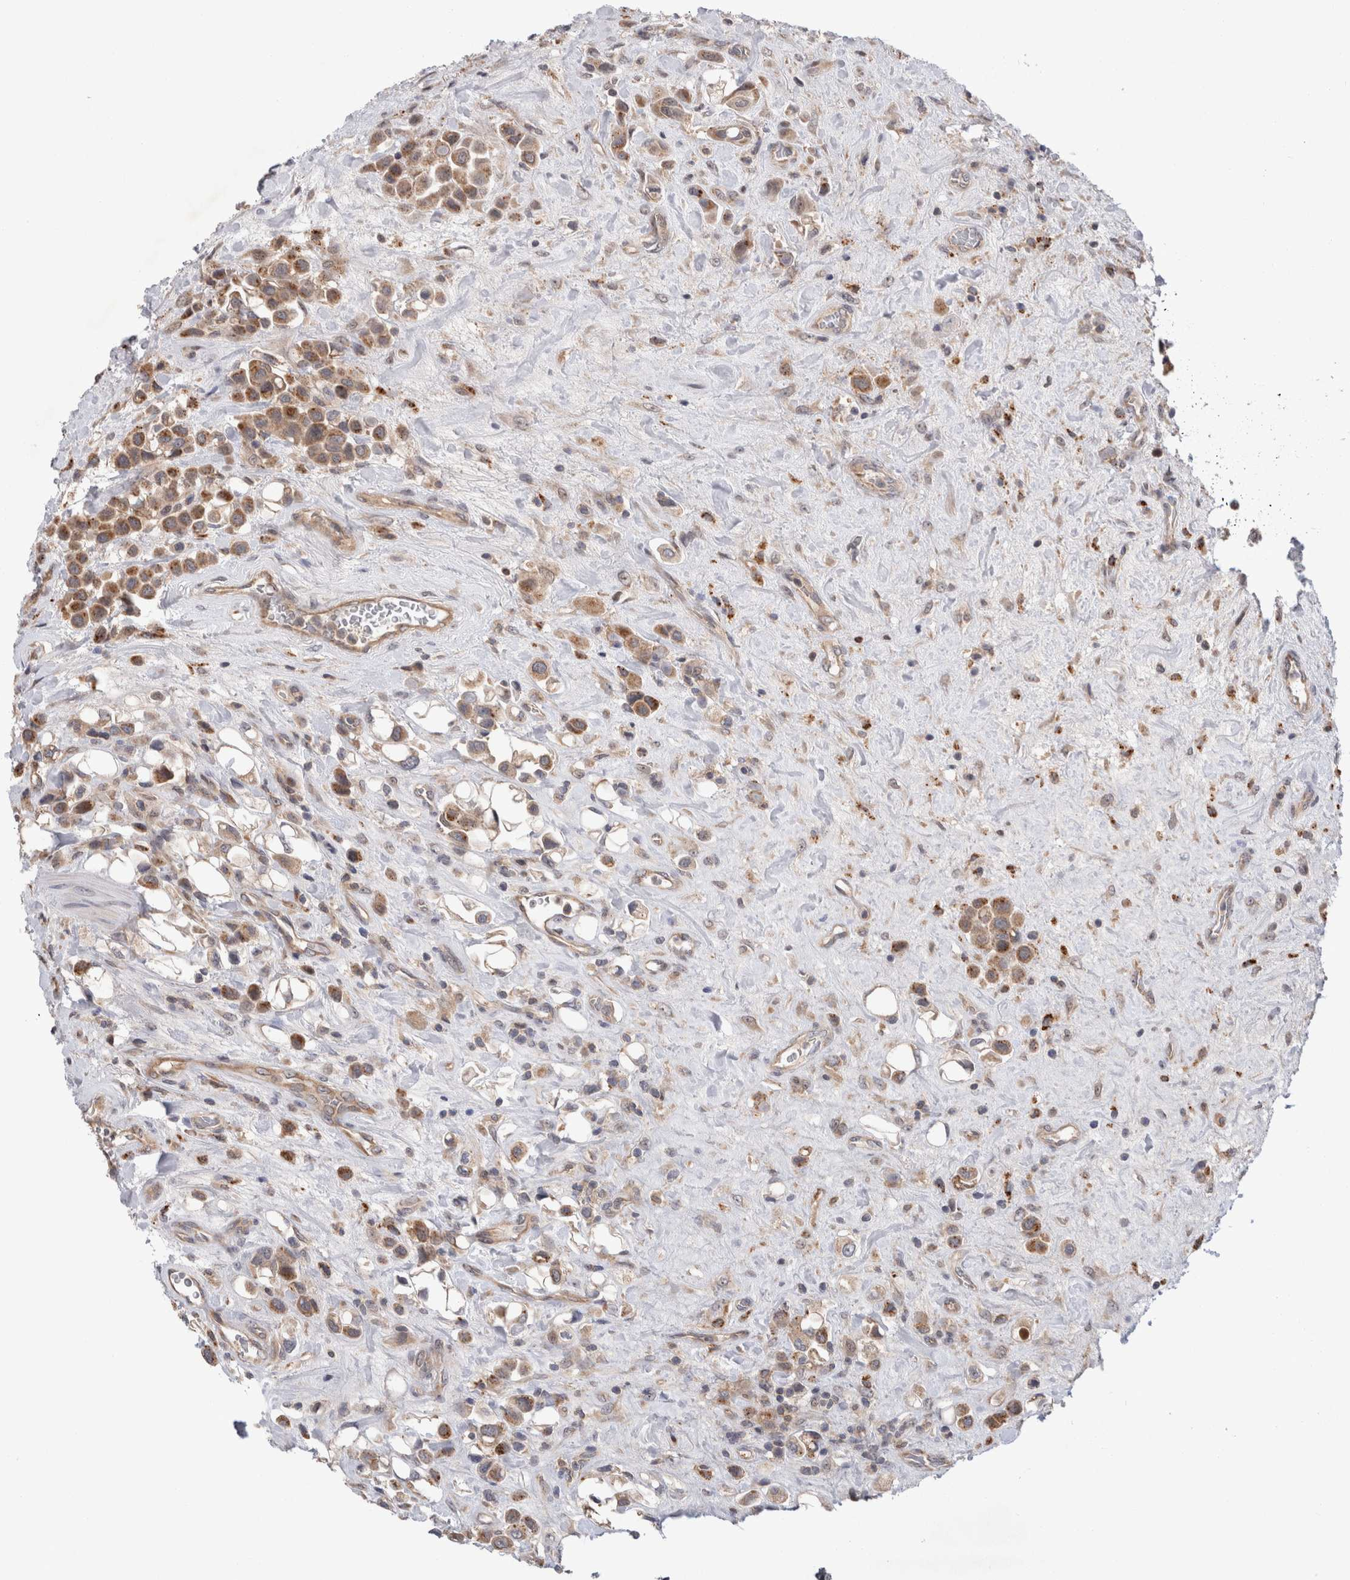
{"staining": {"intensity": "moderate", "quantity": ">75%", "location": "cytoplasmic/membranous"}, "tissue": "urothelial cancer", "cell_type": "Tumor cells", "image_type": "cancer", "snomed": [{"axis": "morphology", "description": "Urothelial carcinoma, High grade"}, {"axis": "topography", "description": "Urinary bladder"}], "caption": "A medium amount of moderate cytoplasmic/membranous expression is seen in approximately >75% of tumor cells in high-grade urothelial carcinoma tissue. (DAB (3,3'-diaminobenzidine) = brown stain, brightfield microscopy at high magnification).", "gene": "MRPL37", "patient": {"sex": "male", "age": 50}}